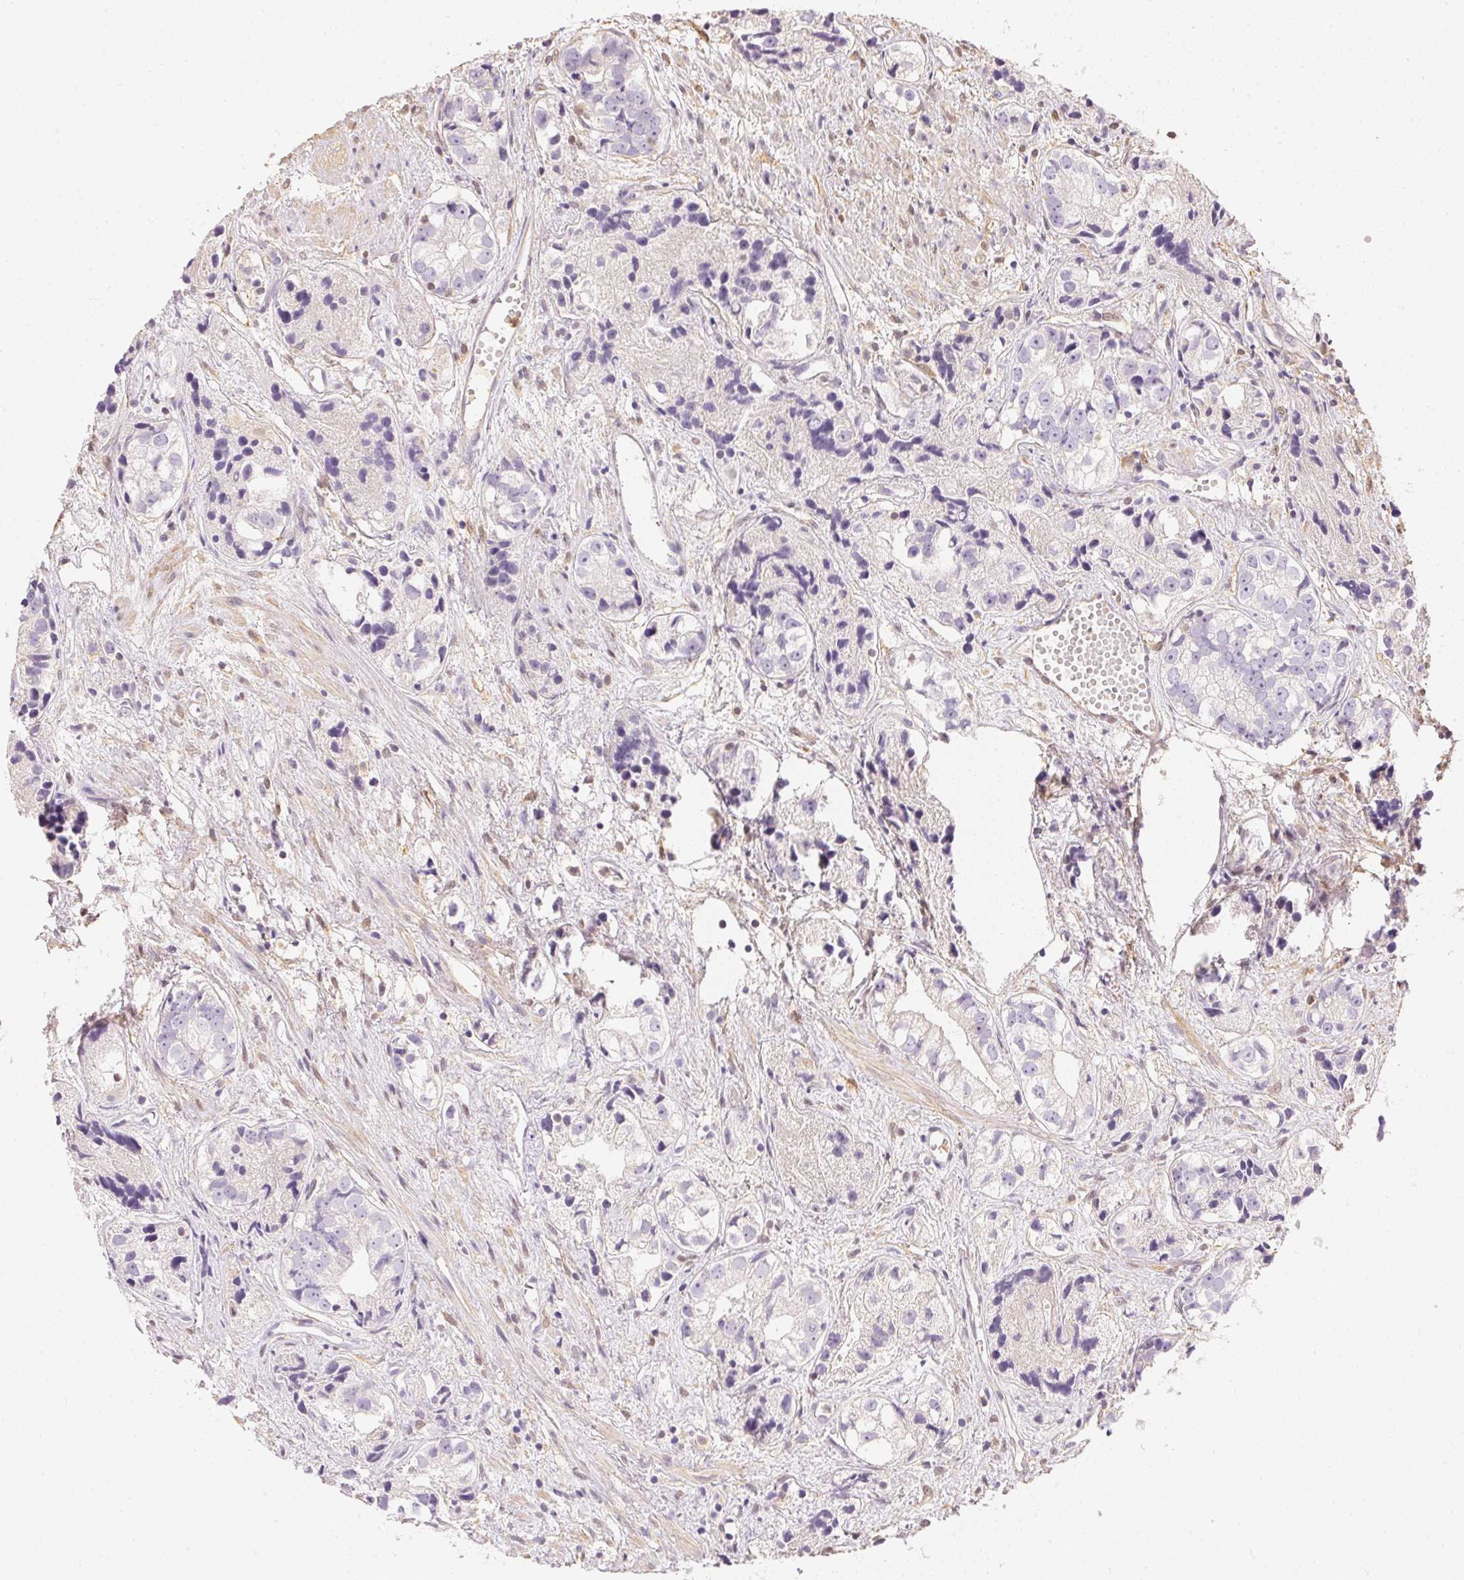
{"staining": {"intensity": "negative", "quantity": "none", "location": "none"}, "tissue": "prostate cancer", "cell_type": "Tumor cells", "image_type": "cancer", "snomed": [{"axis": "morphology", "description": "Adenocarcinoma, High grade"}, {"axis": "topography", "description": "Prostate"}], "caption": "There is no significant expression in tumor cells of adenocarcinoma (high-grade) (prostate).", "gene": "S100A3", "patient": {"sex": "male", "age": 68}}